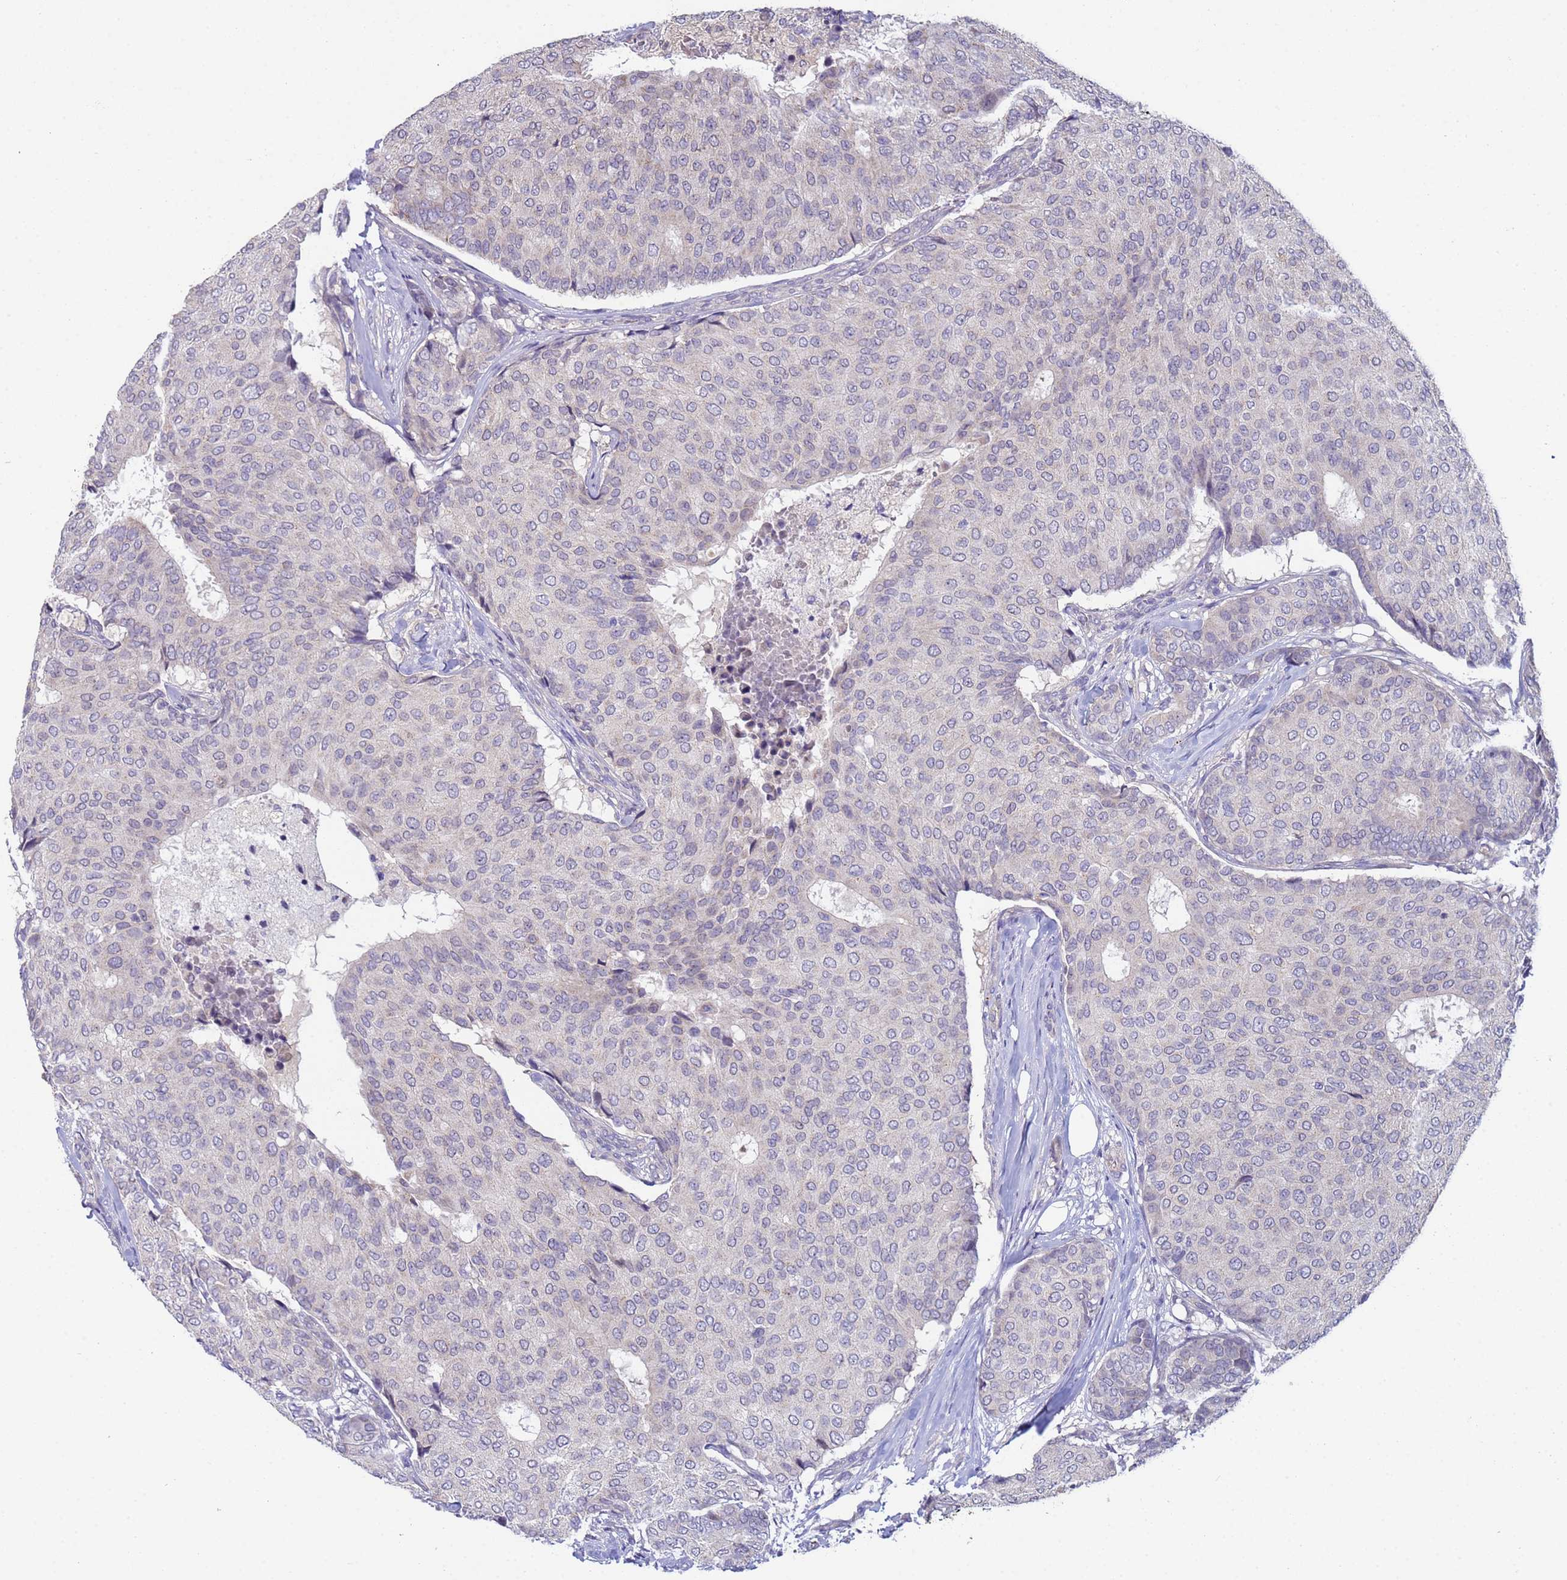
{"staining": {"intensity": "negative", "quantity": "none", "location": "none"}, "tissue": "breast cancer", "cell_type": "Tumor cells", "image_type": "cancer", "snomed": [{"axis": "morphology", "description": "Duct carcinoma"}, {"axis": "topography", "description": "Breast"}], "caption": "This is an immunohistochemistry histopathology image of human breast cancer (intraductal carcinoma). There is no staining in tumor cells.", "gene": "CLHC1", "patient": {"sex": "female", "age": 75}}